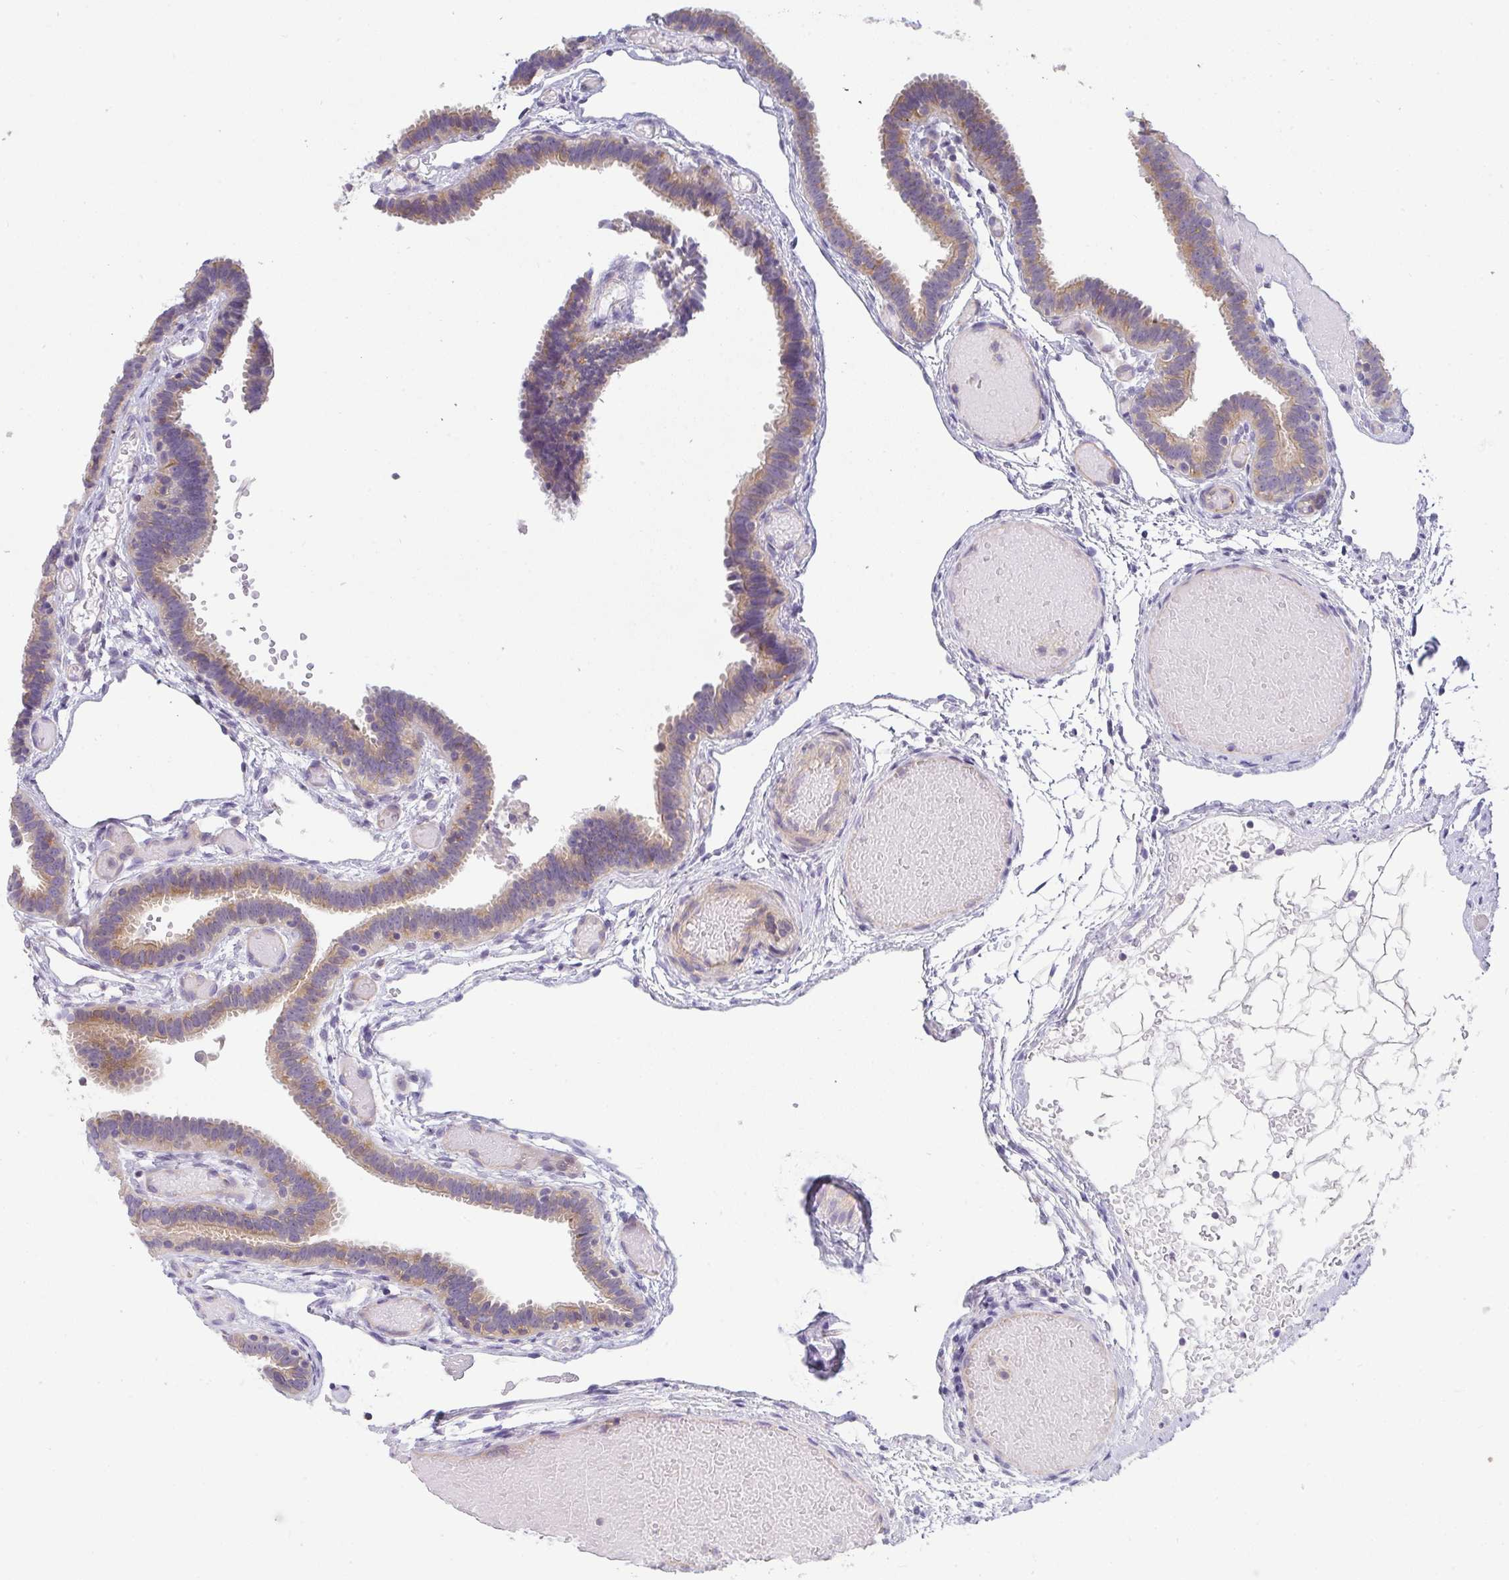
{"staining": {"intensity": "moderate", "quantity": "25%-75%", "location": "cytoplasmic/membranous"}, "tissue": "fallopian tube", "cell_type": "Glandular cells", "image_type": "normal", "snomed": [{"axis": "morphology", "description": "Normal tissue, NOS"}, {"axis": "topography", "description": "Fallopian tube"}], "caption": "Protein analysis of unremarkable fallopian tube reveals moderate cytoplasmic/membranous positivity in approximately 25%-75% of glandular cells.", "gene": "FILIP1", "patient": {"sex": "female", "age": 37}}